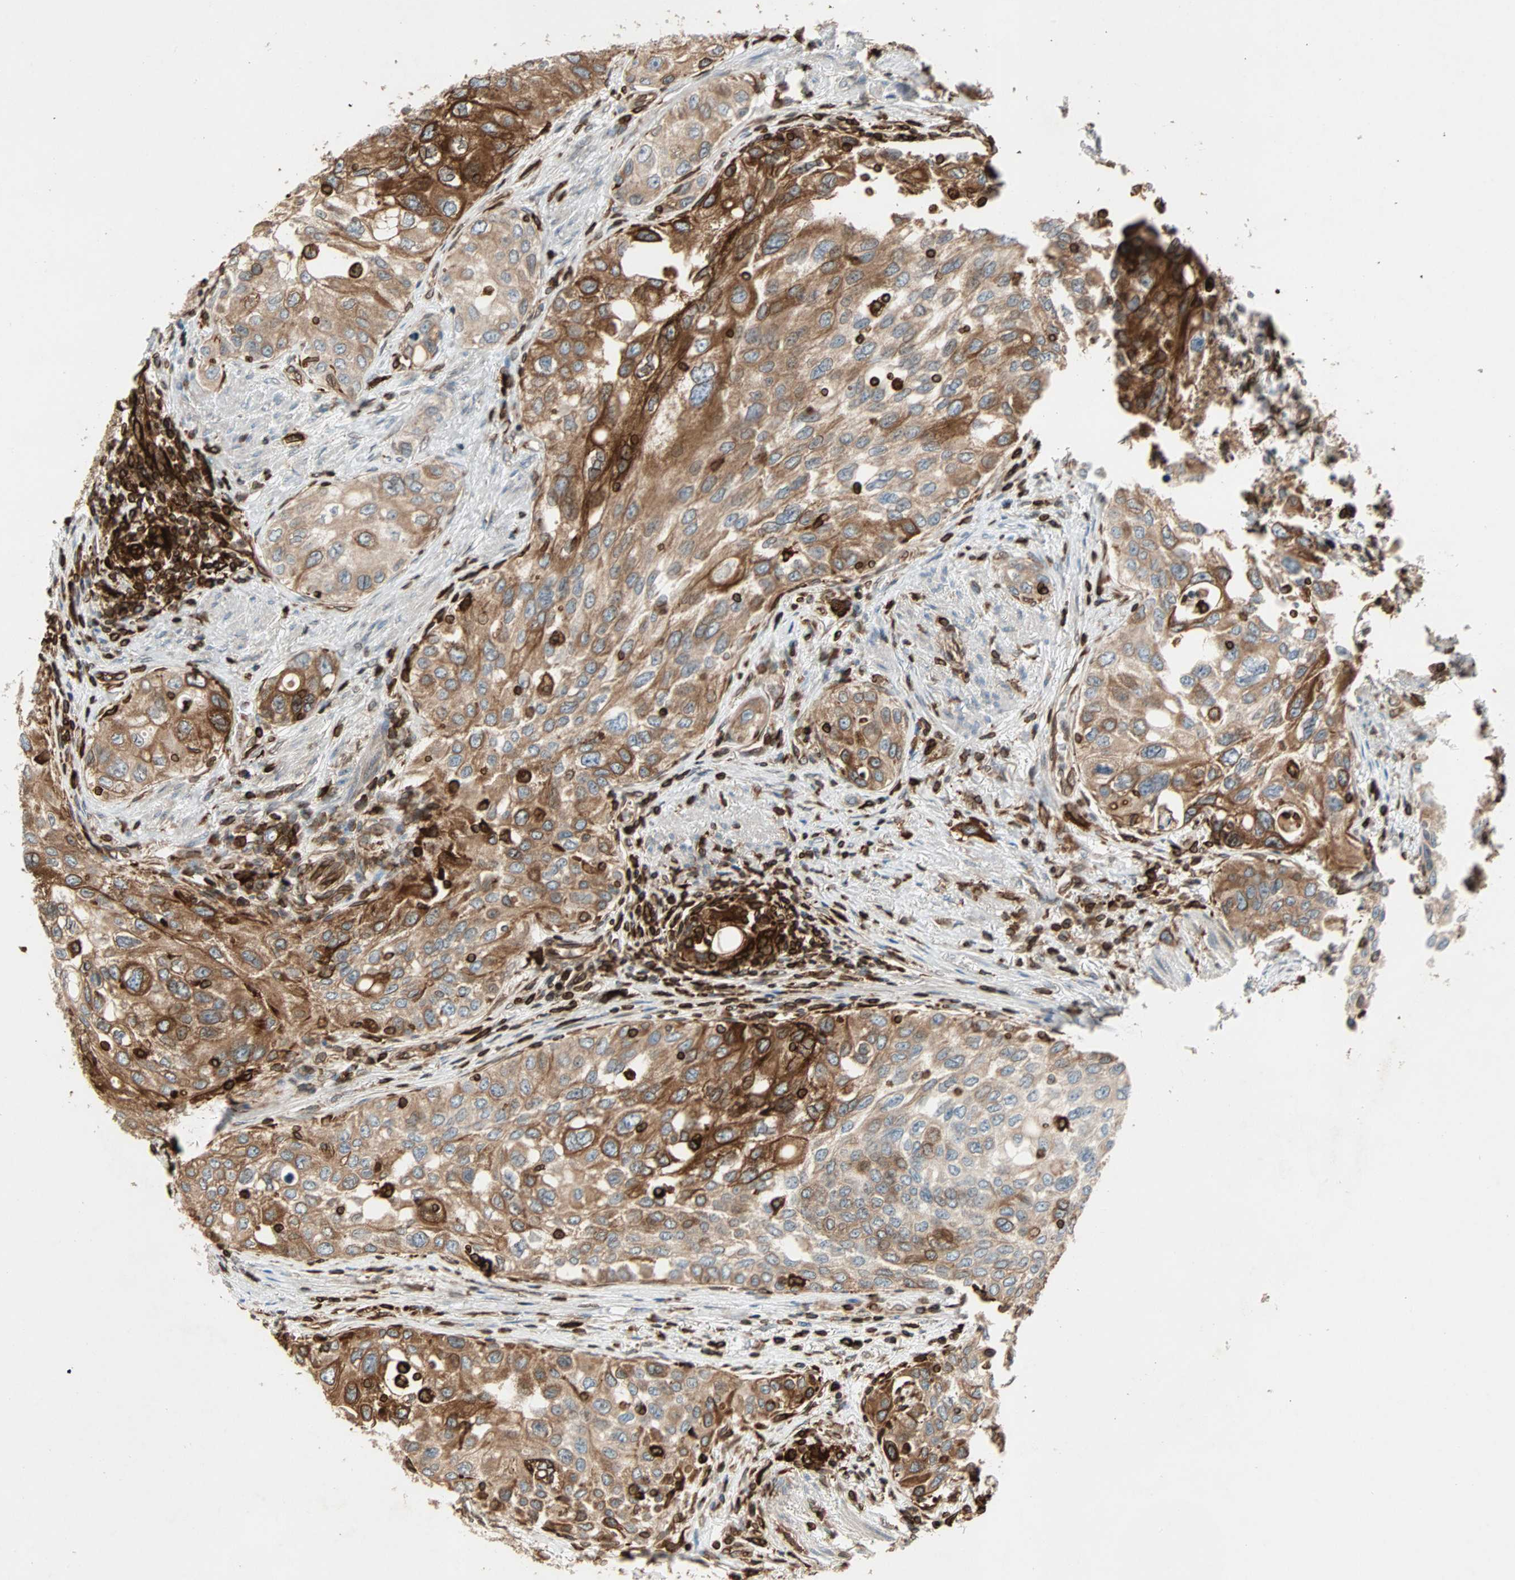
{"staining": {"intensity": "strong", "quantity": ">75%", "location": "cytoplasmic/membranous"}, "tissue": "urothelial cancer", "cell_type": "Tumor cells", "image_type": "cancer", "snomed": [{"axis": "morphology", "description": "Urothelial carcinoma, High grade"}, {"axis": "topography", "description": "Urinary bladder"}], "caption": "Tumor cells display high levels of strong cytoplasmic/membranous staining in about >75% of cells in human high-grade urothelial carcinoma.", "gene": "TAPBP", "patient": {"sex": "female", "age": 56}}